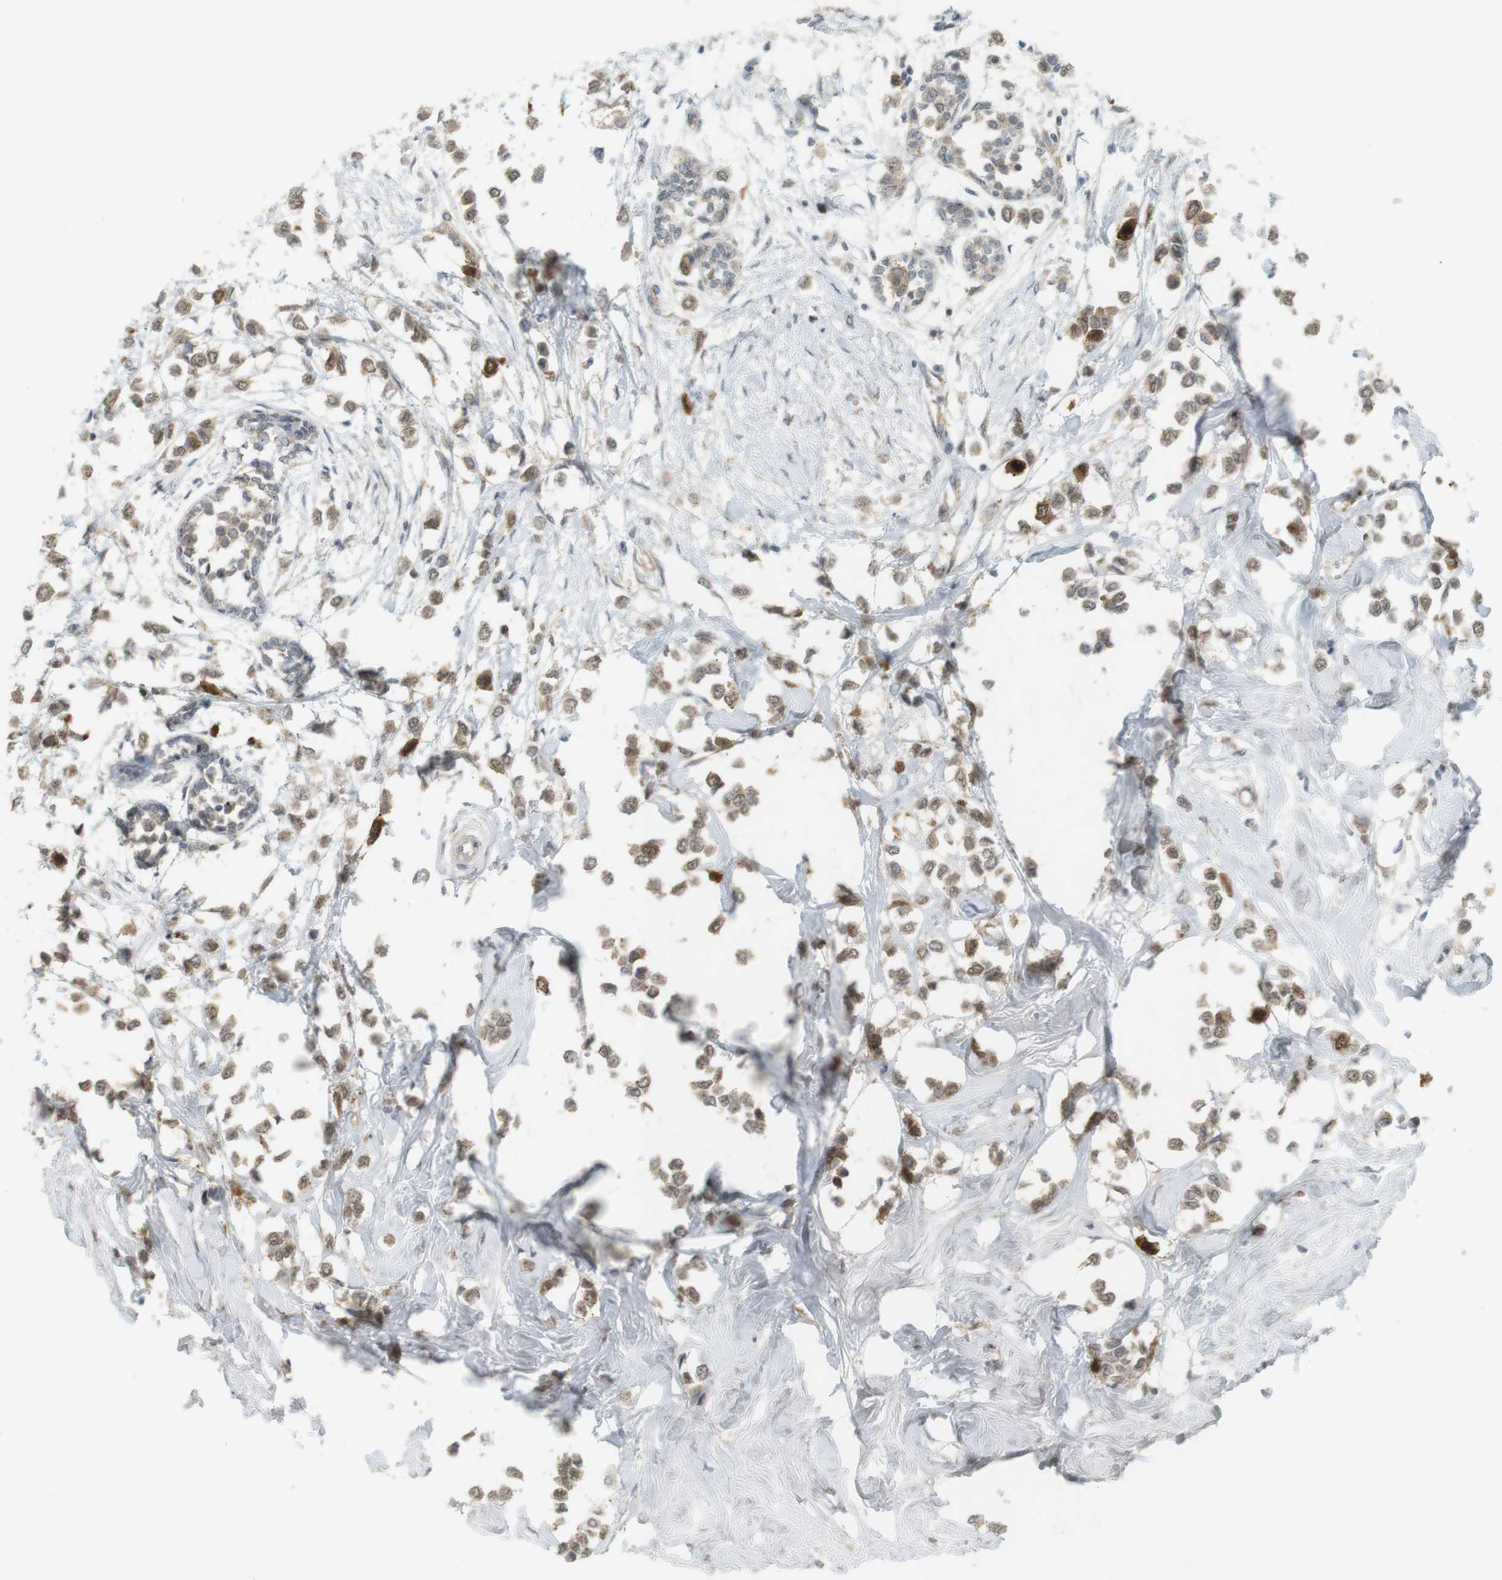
{"staining": {"intensity": "moderate", "quantity": ">75%", "location": "cytoplasmic/membranous"}, "tissue": "breast cancer", "cell_type": "Tumor cells", "image_type": "cancer", "snomed": [{"axis": "morphology", "description": "Lobular carcinoma"}, {"axis": "topography", "description": "Breast"}], "caption": "Breast cancer (lobular carcinoma) stained with a protein marker displays moderate staining in tumor cells.", "gene": "TTK", "patient": {"sex": "female", "age": 51}}